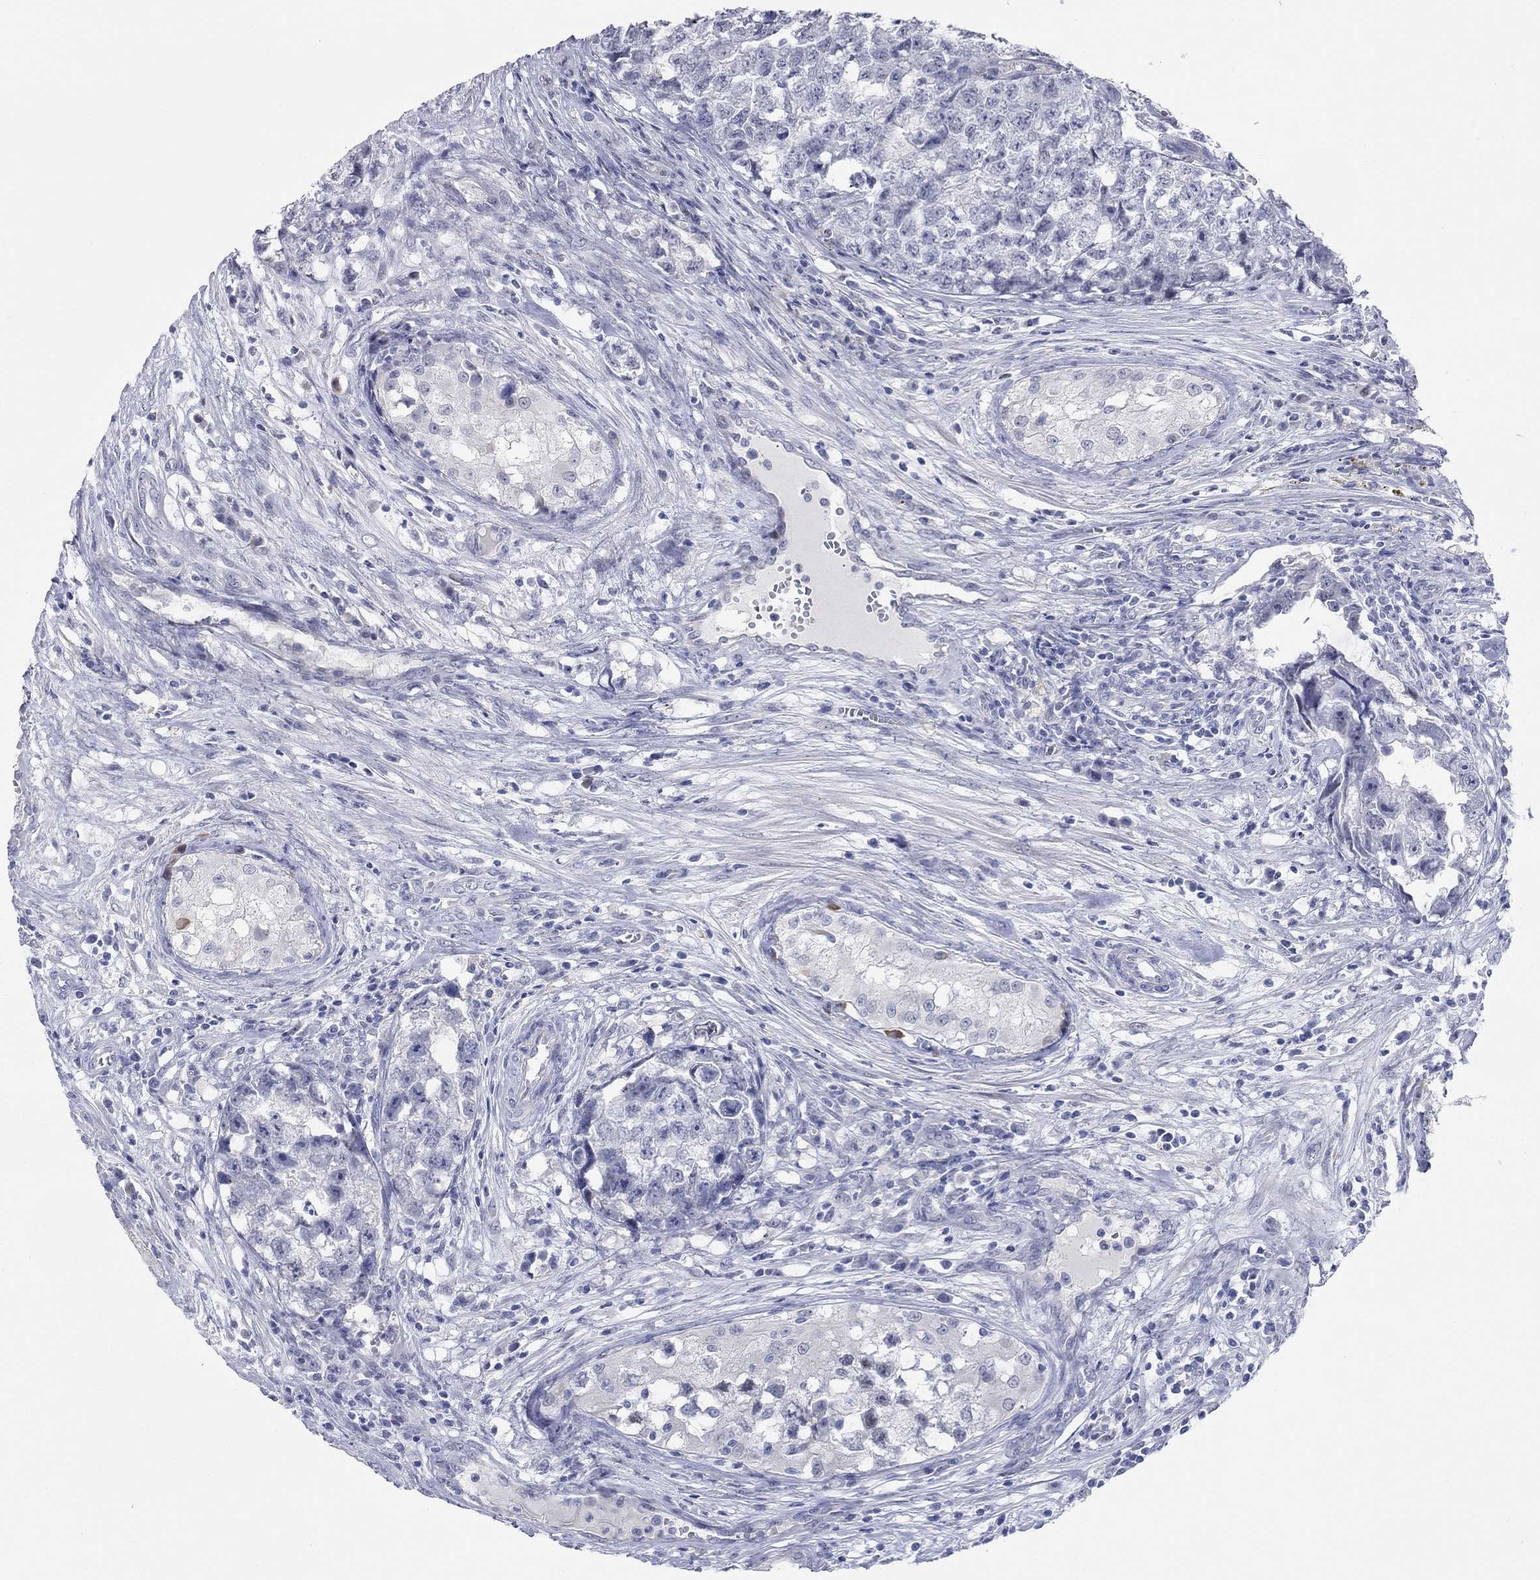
{"staining": {"intensity": "negative", "quantity": "none", "location": "none"}, "tissue": "testis cancer", "cell_type": "Tumor cells", "image_type": "cancer", "snomed": [{"axis": "morphology", "description": "Seminoma, NOS"}, {"axis": "morphology", "description": "Carcinoma, Embryonal, NOS"}, {"axis": "topography", "description": "Testis"}], "caption": "Photomicrograph shows no protein positivity in tumor cells of embryonal carcinoma (testis) tissue.", "gene": "WASF3", "patient": {"sex": "male", "age": 22}}